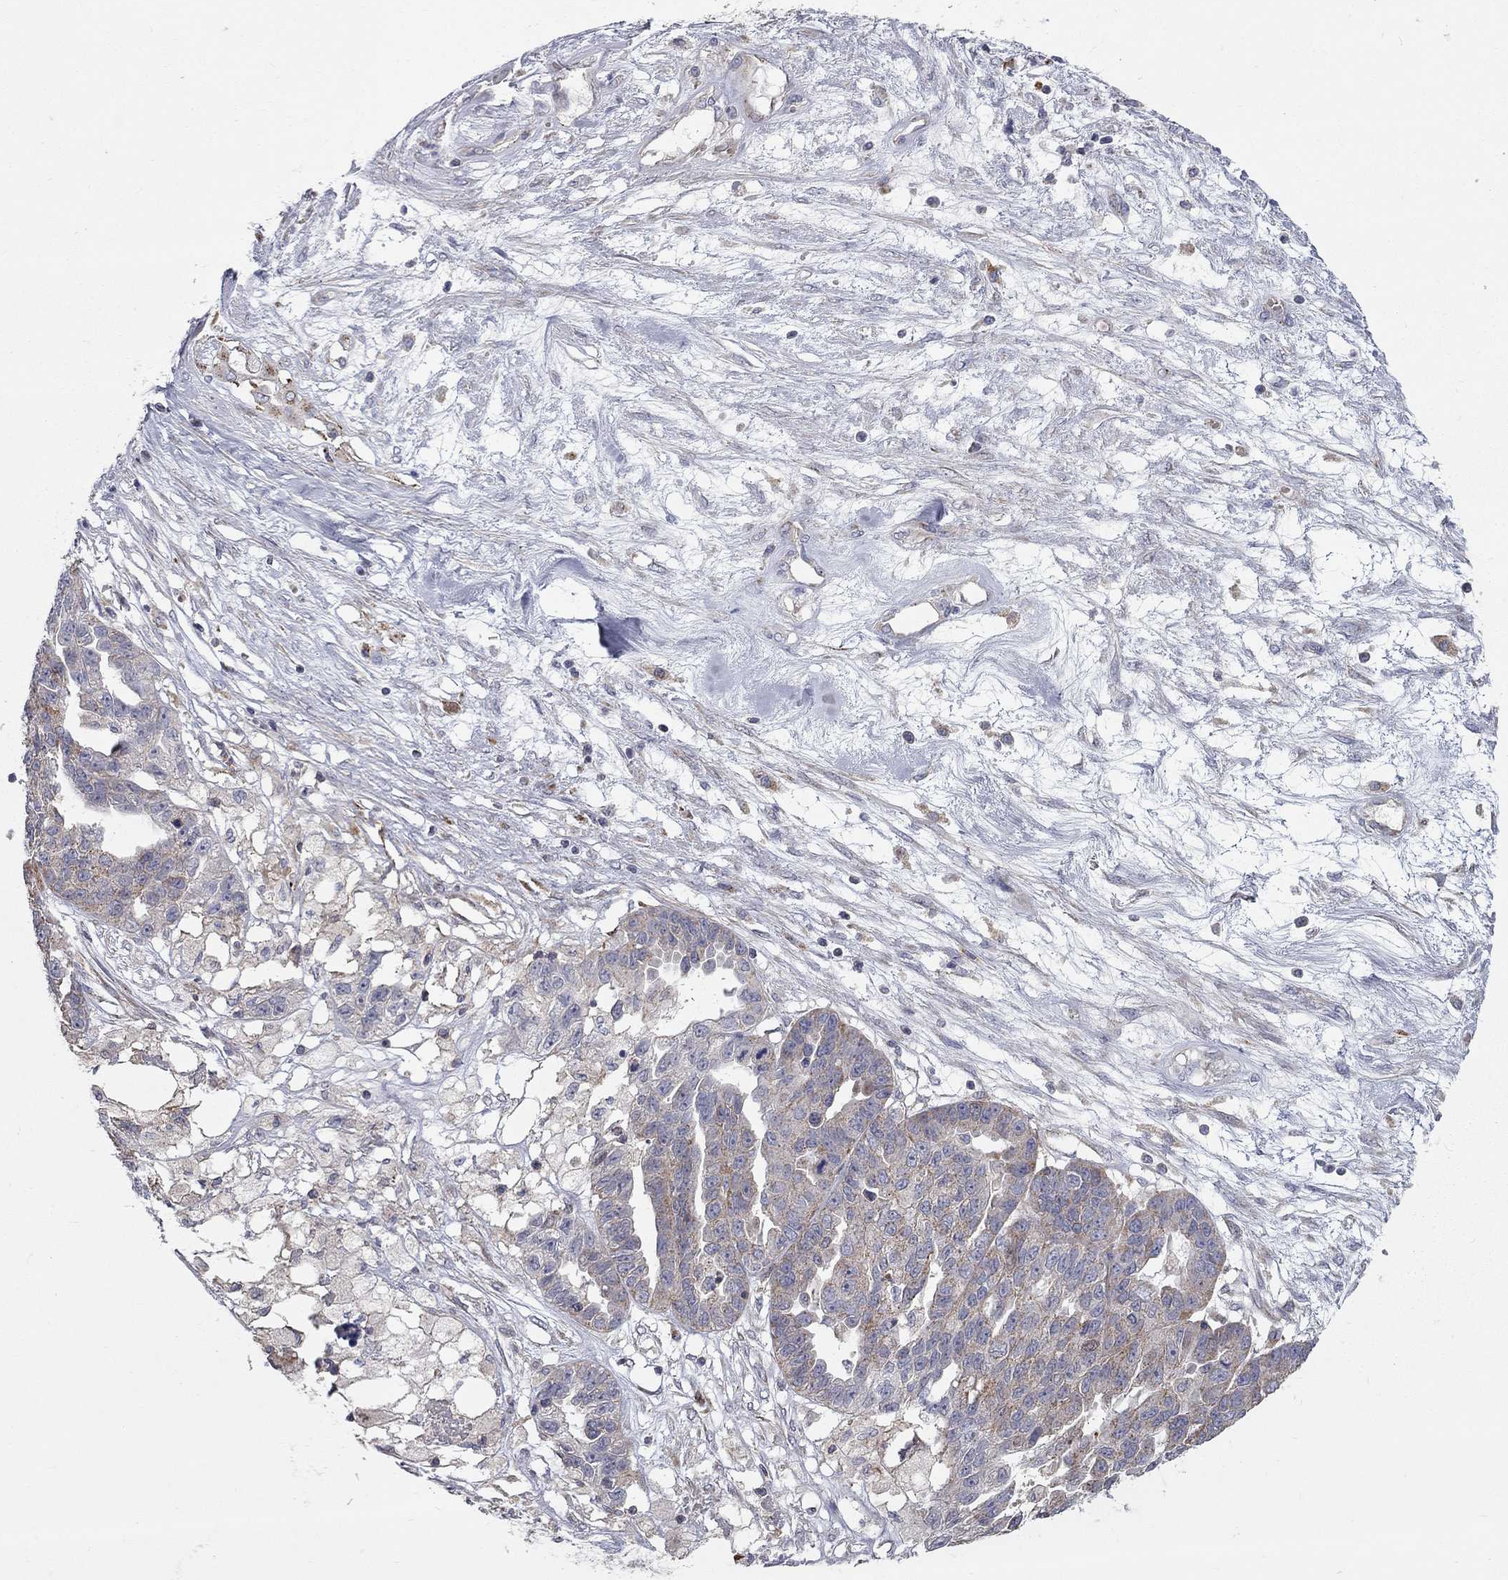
{"staining": {"intensity": "moderate", "quantity": "<25%", "location": "cytoplasmic/membranous"}, "tissue": "ovarian cancer", "cell_type": "Tumor cells", "image_type": "cancer", "snomed": [{"axis": "morphology", "description": "Cystadenocarcinoma, serous, NOS"}, {"axis": "topography", "description": "Ovary"}], "caption": "Tumor cells demonstrate low levels of moderate cytoplasmic/membranous positivity in approximately <25% of cells in serous cystadenocarcinoma (ovarian).", "gene": "KANSL1L", "patient": {"sex": "female", "age": 87}}